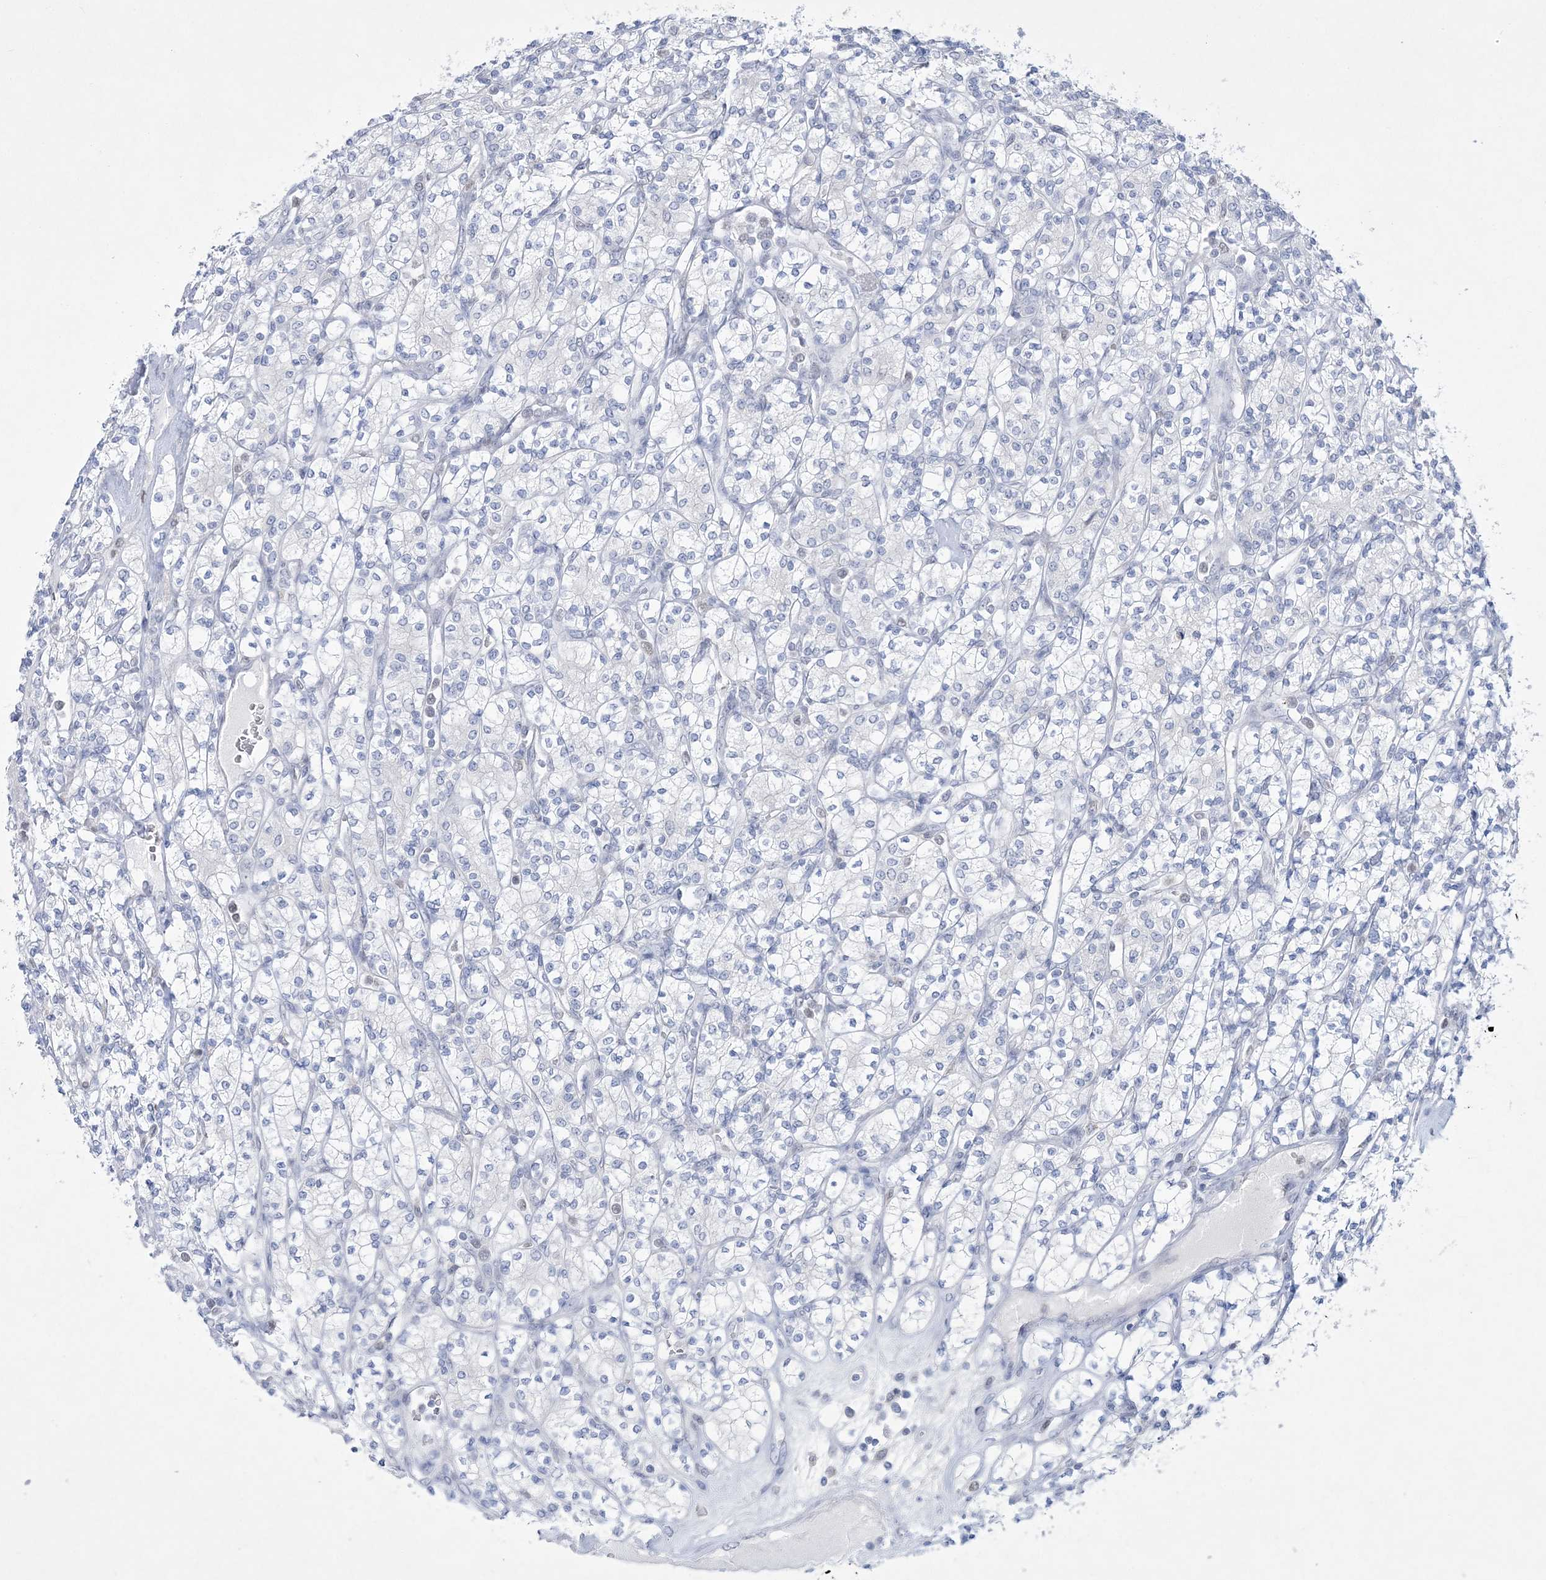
{"staining": {"intensity": "negative", "quantity": "none", "location": "none"}, "tissue": "renal cancer", "cell_type": "Tumor cells", "image_type": "cancer", "snomed": [{"axis": "morphology", "description": "Adenocarcinoma, NOS"}, {"axis": "topography", "description": "Kidney"}], "caption": "IHC of human adenocarcinoma (renal) demonstrates no staining in tumor cells.", "gene": "WDR27", "patient": {"sex": "male", "age": 77}}